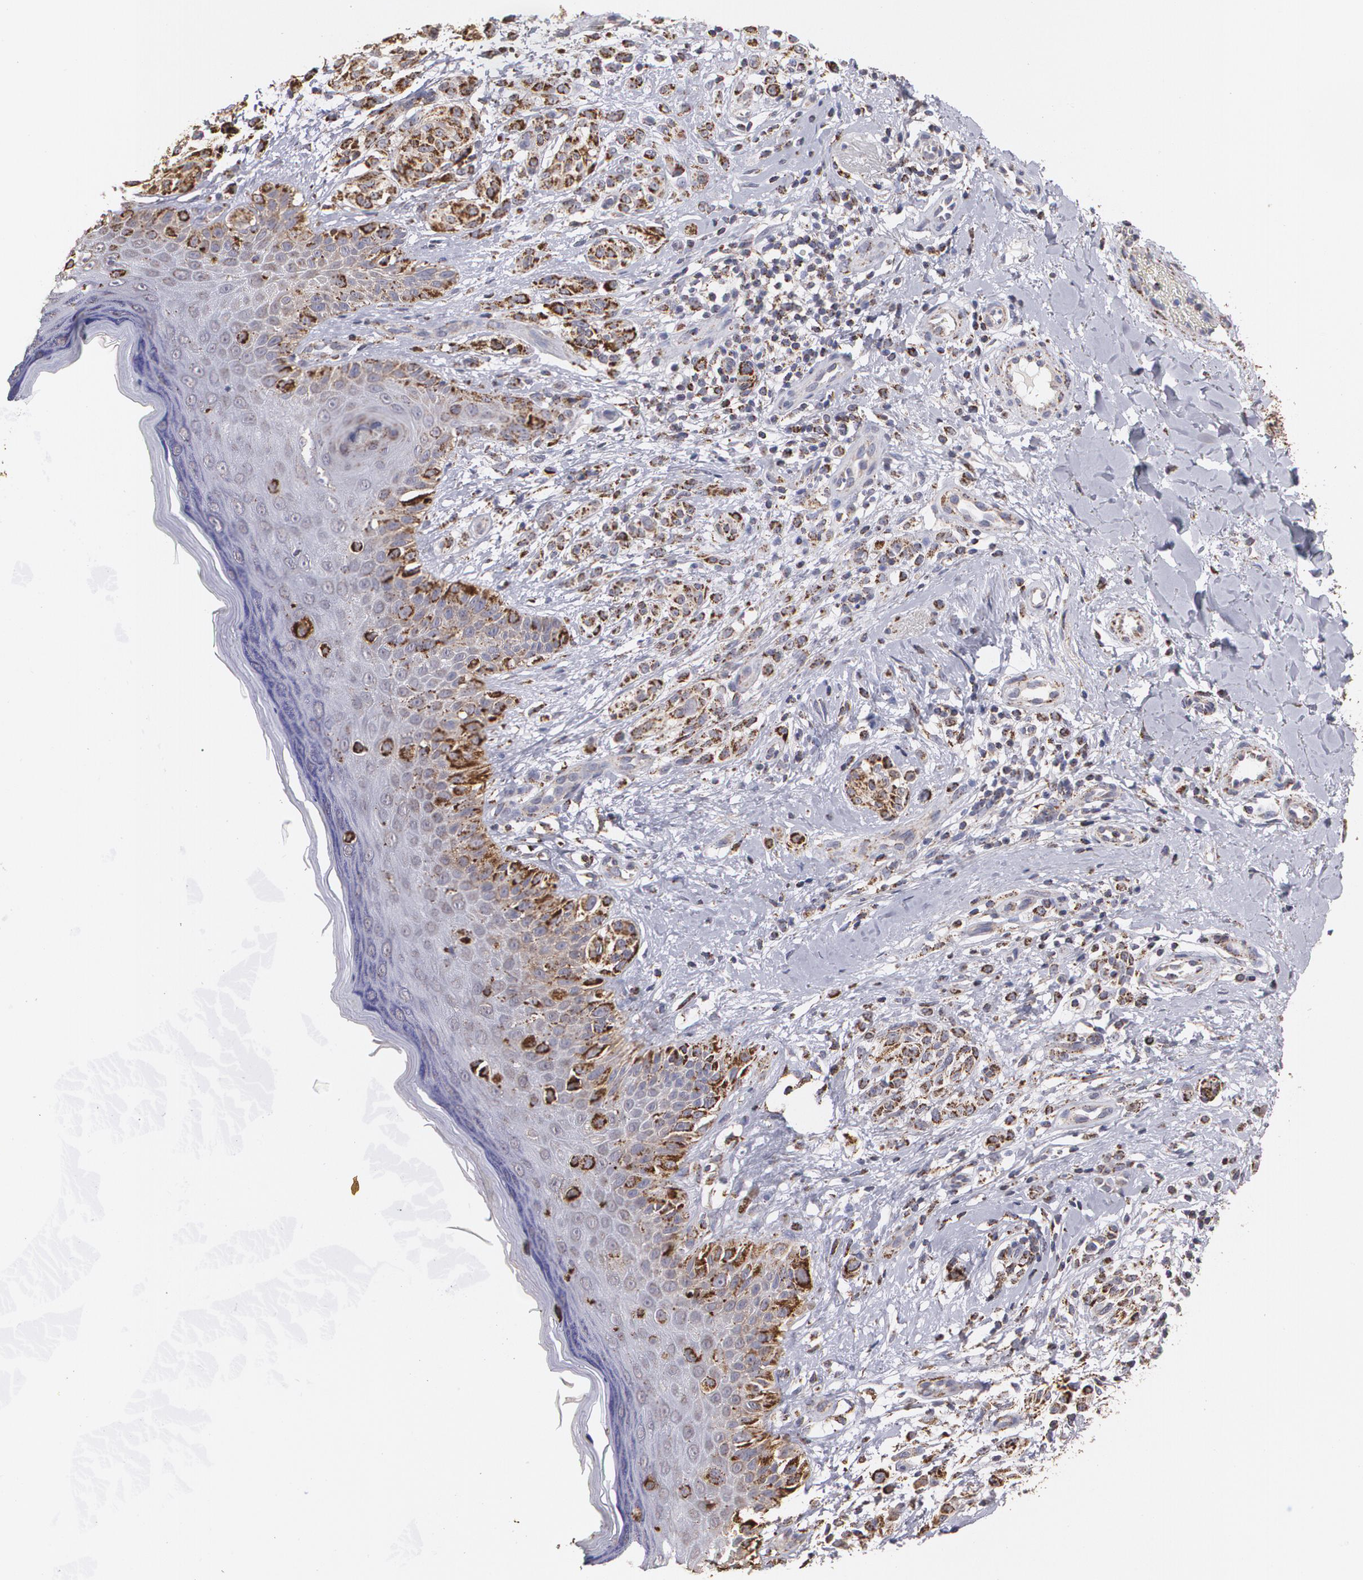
{"staining": {"intensity": "strong", "quantity": "25%-75%", "location": "cytoplasmic/membranous"}, "tissue": "melanoma", "cell_type": "Tumor cells", "image_type": "cancer", "snomed": [{"axis": "morphology", "description": "Malignant melanoma, NOS"}, {"axis": "topography", "description": "Skin"}], "caption": "Melanoma tissue displays strong cytoplasmic/membranous positivity in about 25%-75% of tumor cells The staining was performed using DAB (3,3'-diaminobenzidine), with brown indicating positive protein expression. Nuclei are stained blue with hematoxylin.", "gene": "HSPD1", "patient": {"sex": "male", "age": 57}}